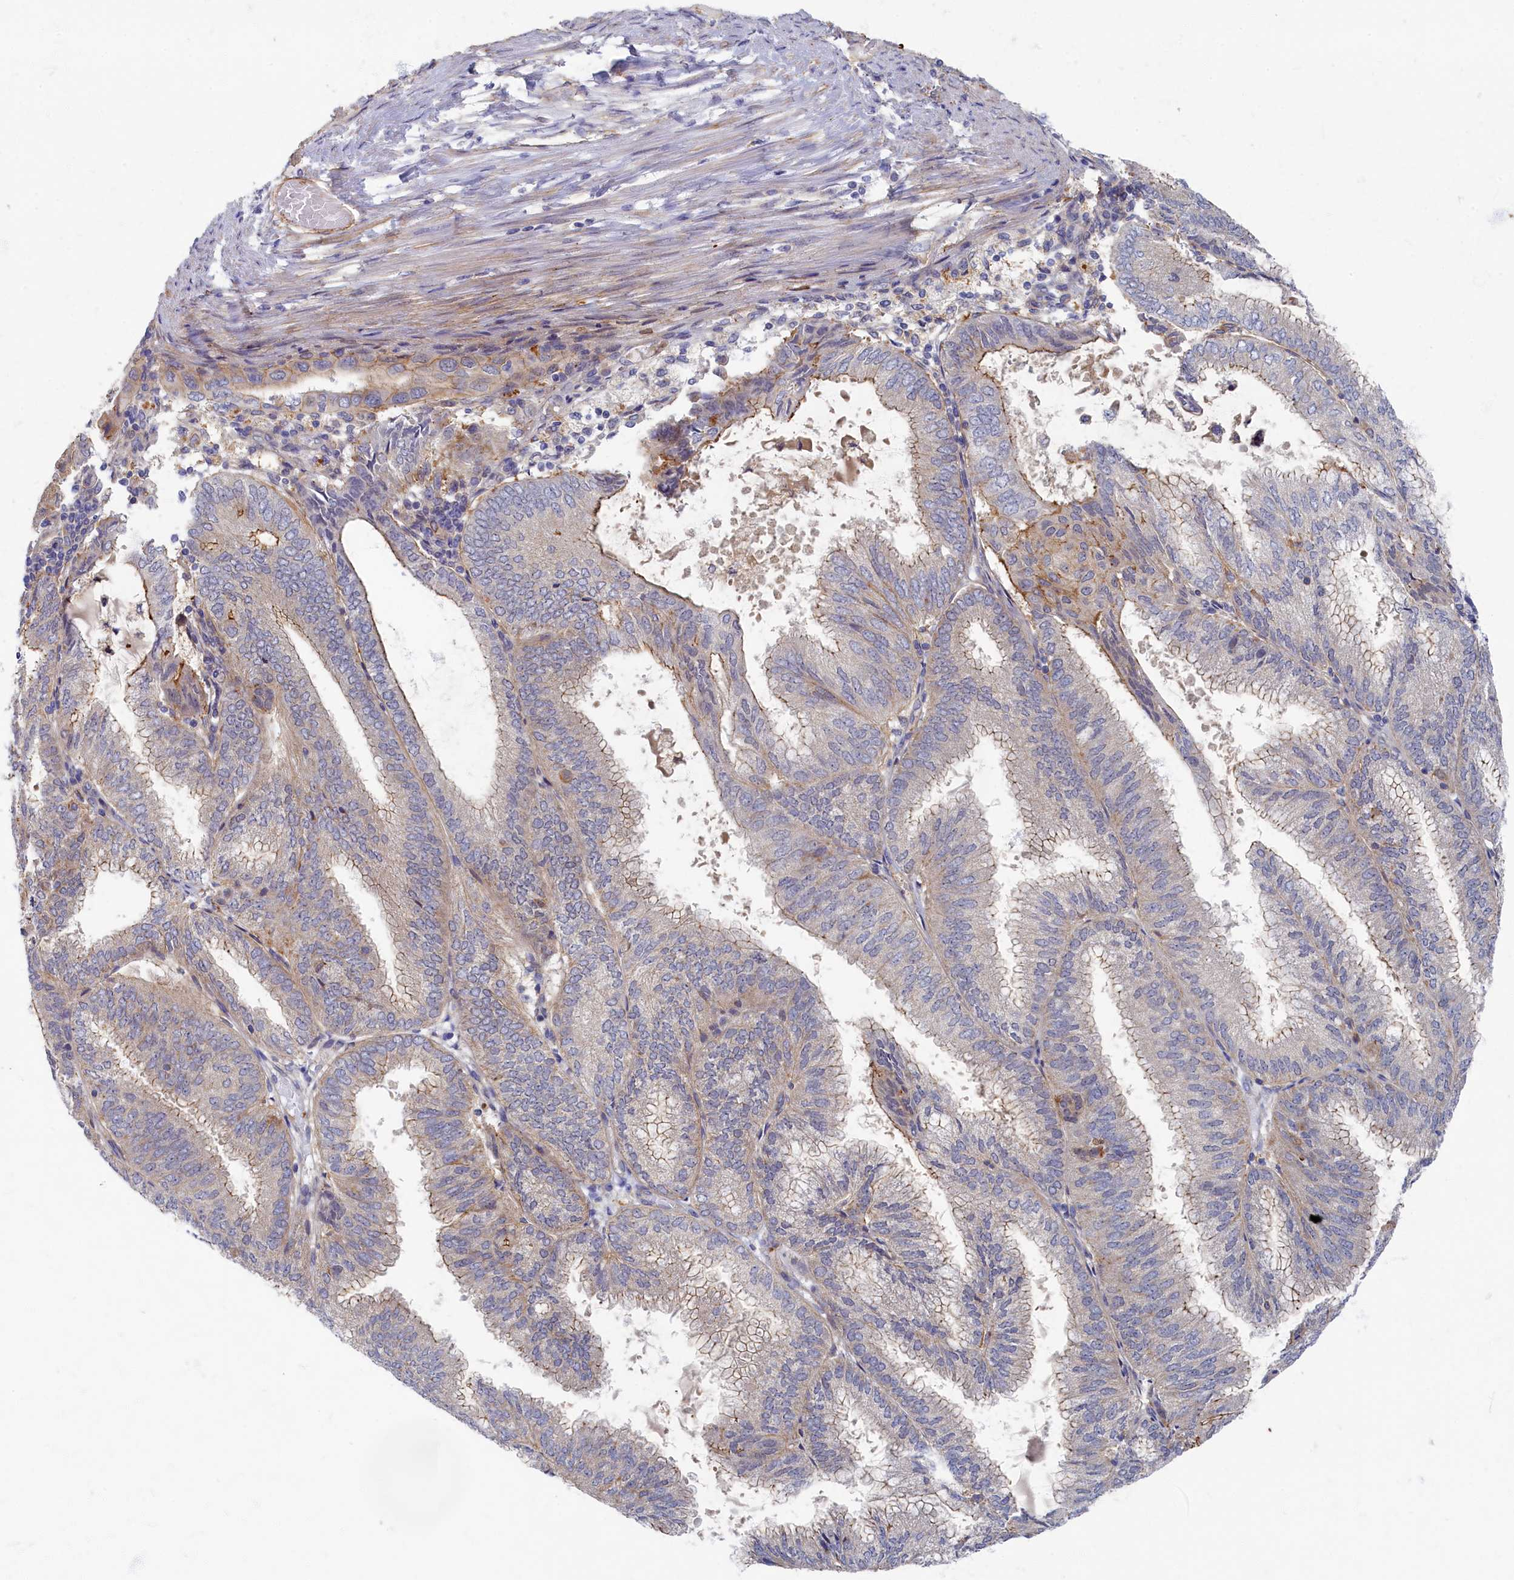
{"staining": {"intensity": "moderate", "quantity": "<25%", "location": "cytoplasmic/membranous"}, "tissue": "endometrial cancer", "cell_type": "Tumor cells", "image_type": "cancer", "snomed": [{"axis": "morphology", "description": "Adenocarcinoma, NOS"}, {"axis": "topography", "description": "Endometrium"}], "caption": "Immunohistochemistry (IHC) staining of endometrial adenocarcinoma, which reveals low levels of moderate cytoplasmic/membranous expression in approximately <25% of tumor cells indicating moderate cytoplasmic/membranous protein positivity. The staining was performed using DAB (3,3'-diaminobenzidine) (brown) for protein detection and nuclei were counterstained in hematoxylin (blue).", "gene": "PSMG2", "patient": {"sex": "female", "age": 49}}